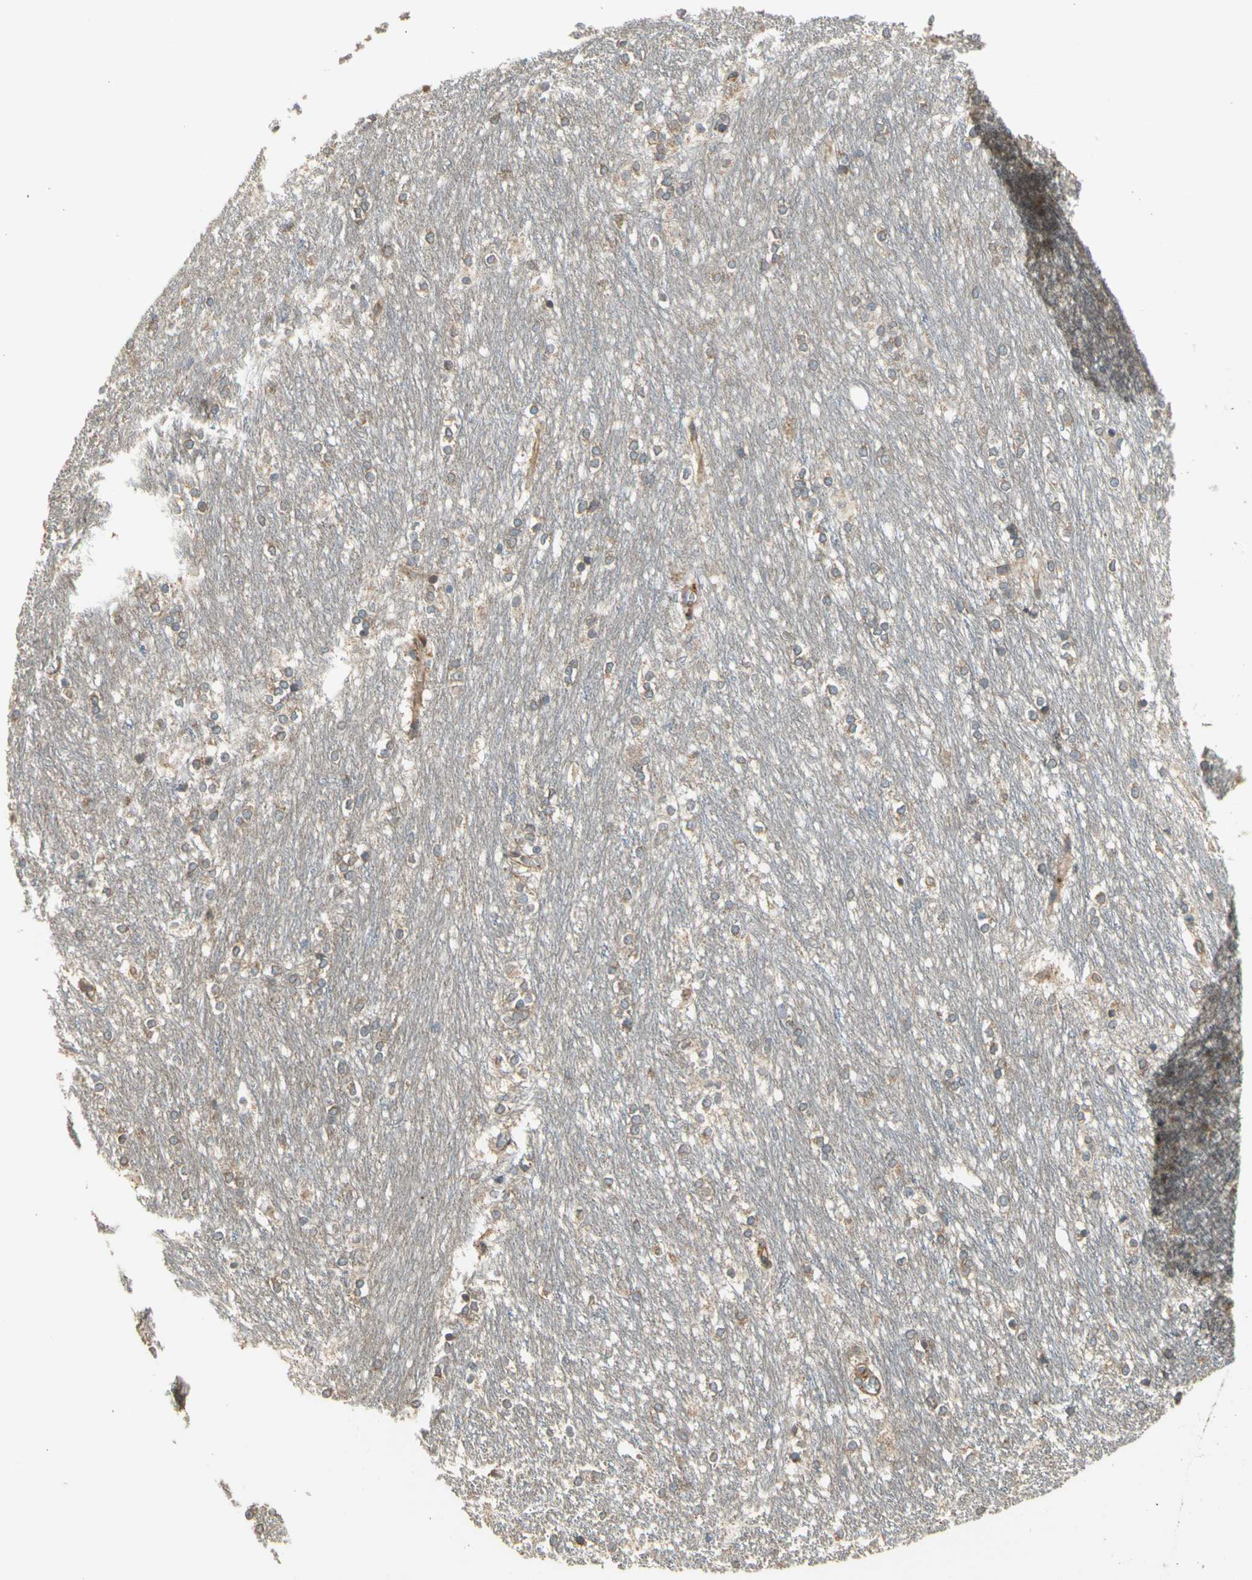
{"staining": {"intensity": "negative", "quantity": "none", "location": "none"}, "tissue": "caudate", "cell_type": "Glial cells", "image_type": "normal", "snomed": [{"axis": "morphology", "description": "Normal tissue, NOS"}, {"axis": "topography", "description": "Lateral ventricle wall"}], "caption": "Glial cells are negative for protein expression in benign human caudate. The staining is performed using DAB (3,3'-diaminobenzidine) brown chromogen with nuclei counter-stained in using hematoxylin.", "gene": "EFNB2", "patient": {"sex": "female", "age": 19}}